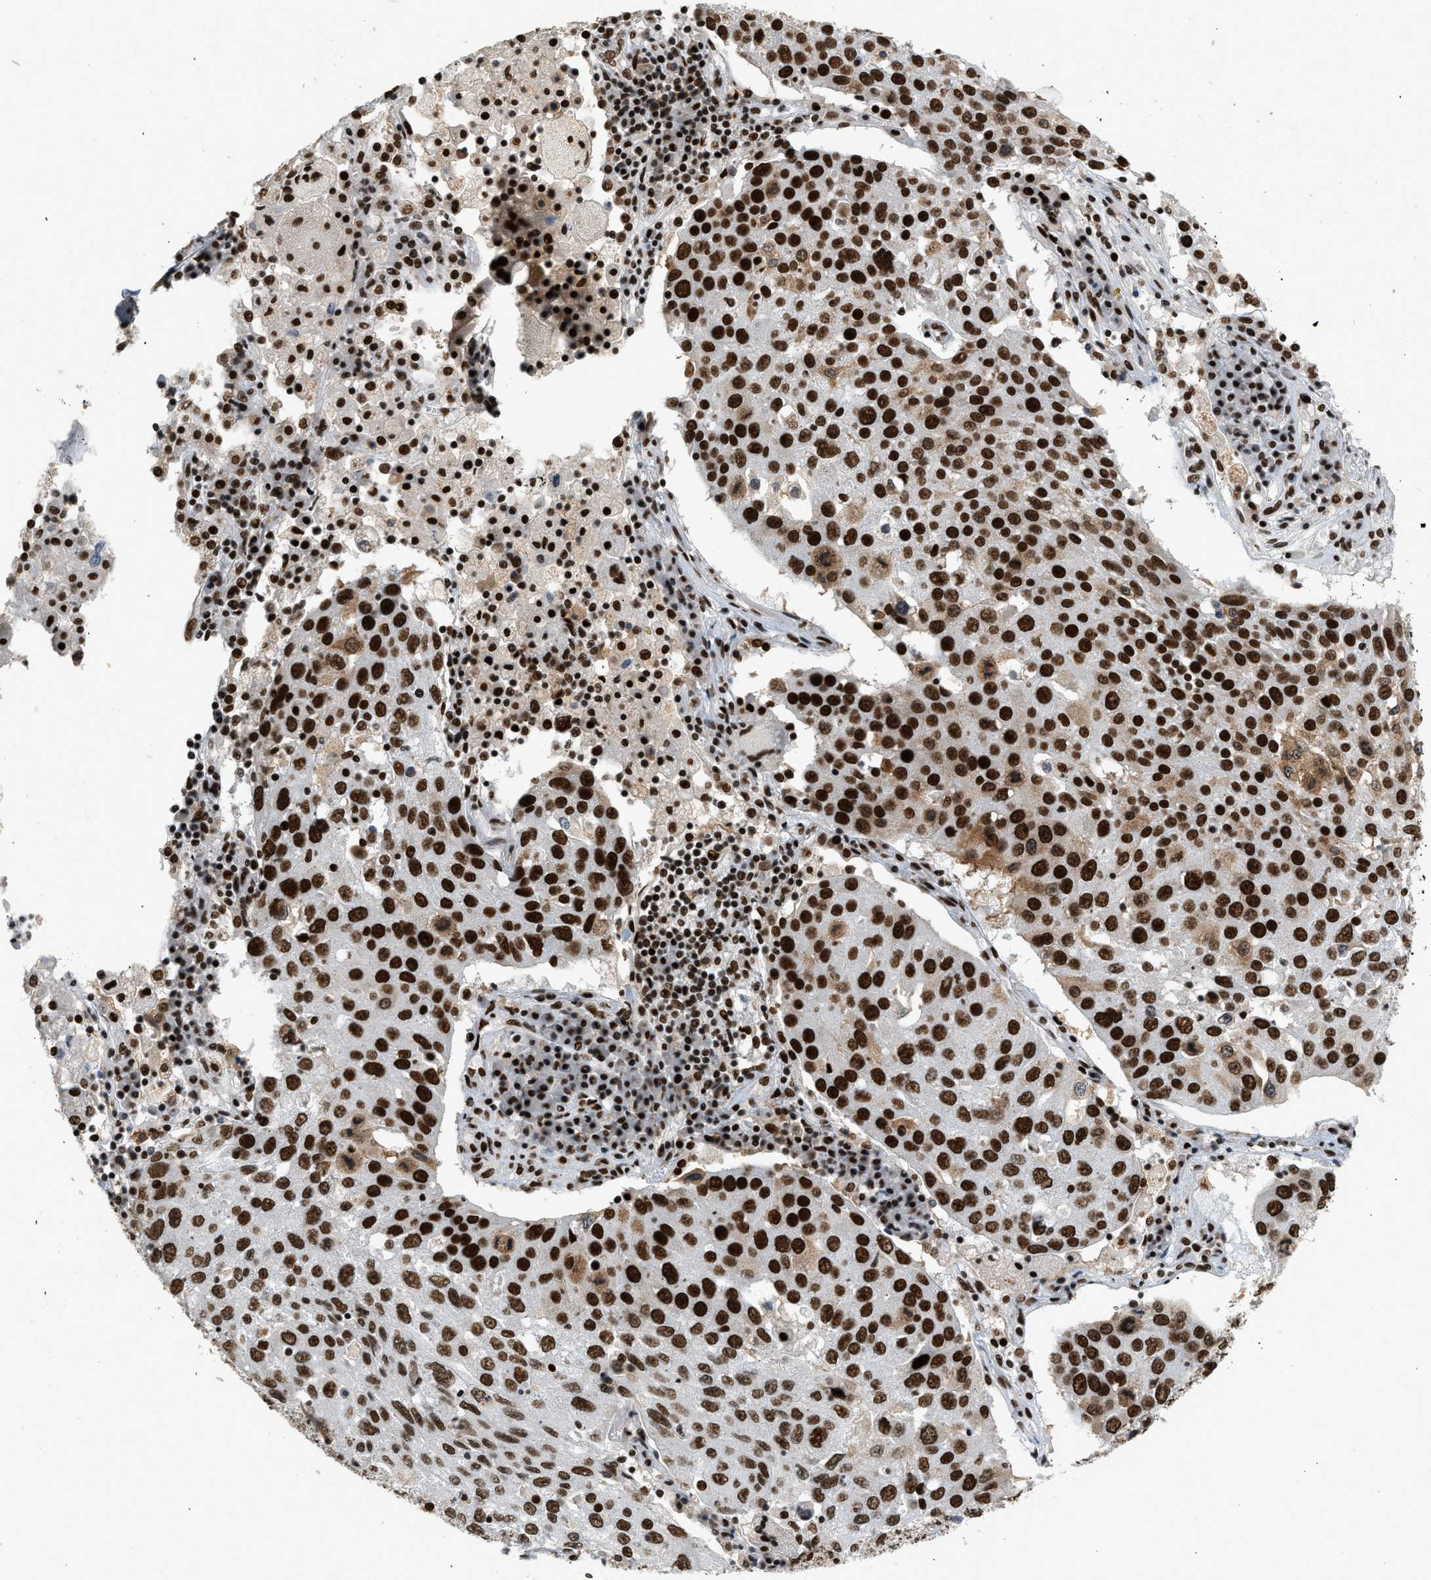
{"staining": {"intensity": "strong", "quantity": ">75%", "location": "nuclear"}, "tissue": "lung cancer", "cell_type": "Tumor cells", "image_type": "cancer", "snomed": [{"axis": "morphology", "description": "Squamous cell carcinoma, NOS"}, {"axis": "topography", "description": "Lung"}], "caption": "Lung cancer stained for a protein (brown) shows strong nuclear positive expression in about >75% of tumor cells.", "gene": "SMARCB1", "patient": {"sex": "male", "age": 65}}